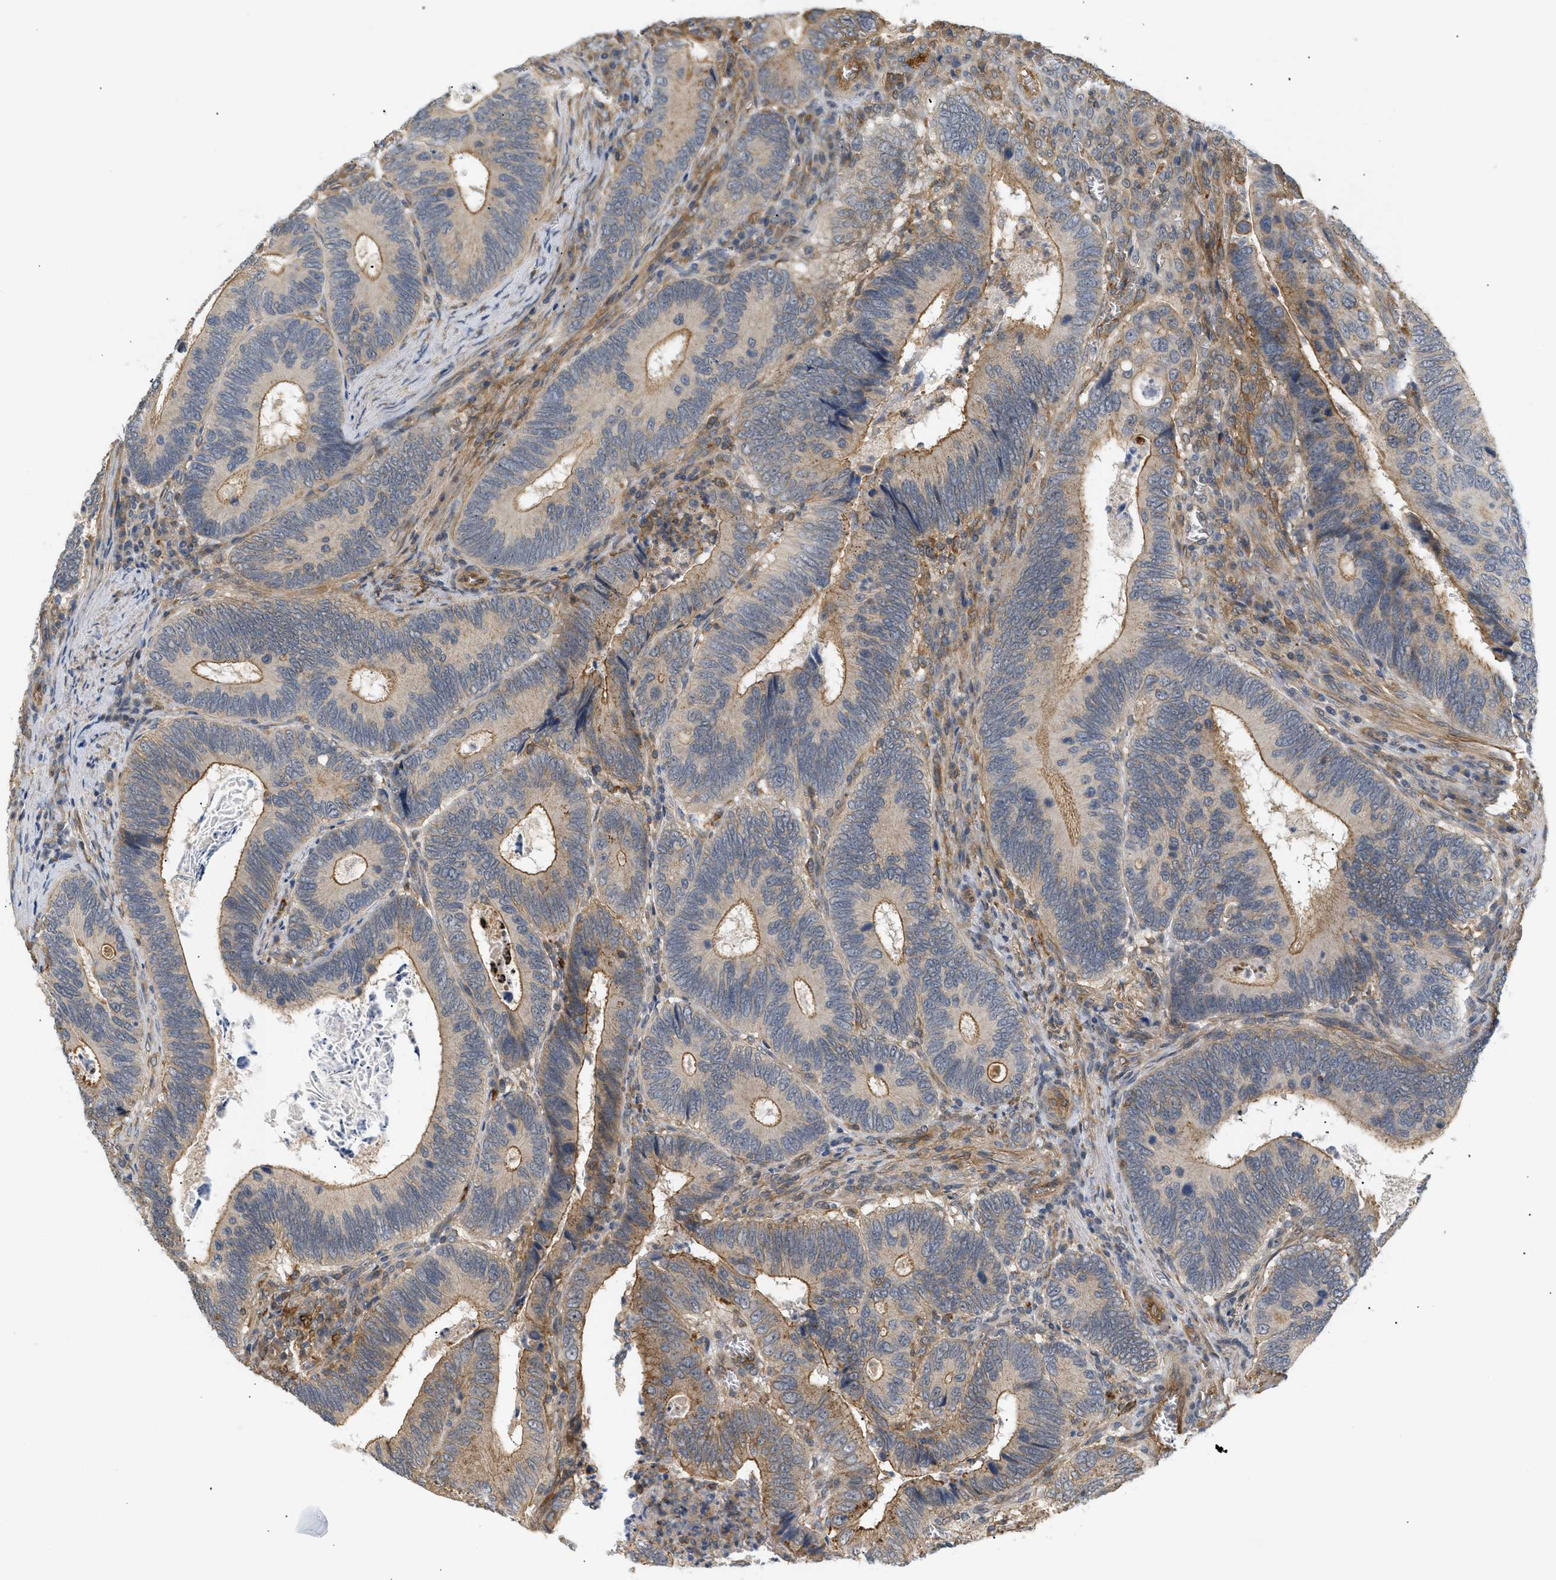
{"staining": {"intensity": "moderate", "quantity": "25%-75%", "location": "cytoplasmic/membranous"}, "tissue": "colorectal cancer", "cell_type": "Tumor cells", "image_type": "cancer", "snomed": [{"axis": "morphology", "description": "Inflammation, NOS"}, {"axis": "morphology", "description": "Adenocarcinoma, NOS"}, {"axis": "topography", "description": "Colon"}], "caption": "Immunohistochemical staining of human adenocarcinoma (colorectal) shows medium levels of moderate cytoplasmic/membranous positivity in about 25%-75% of tumor cells.", "gene": "CORO2B", "patient": {"sex": "male", "age": 72}}